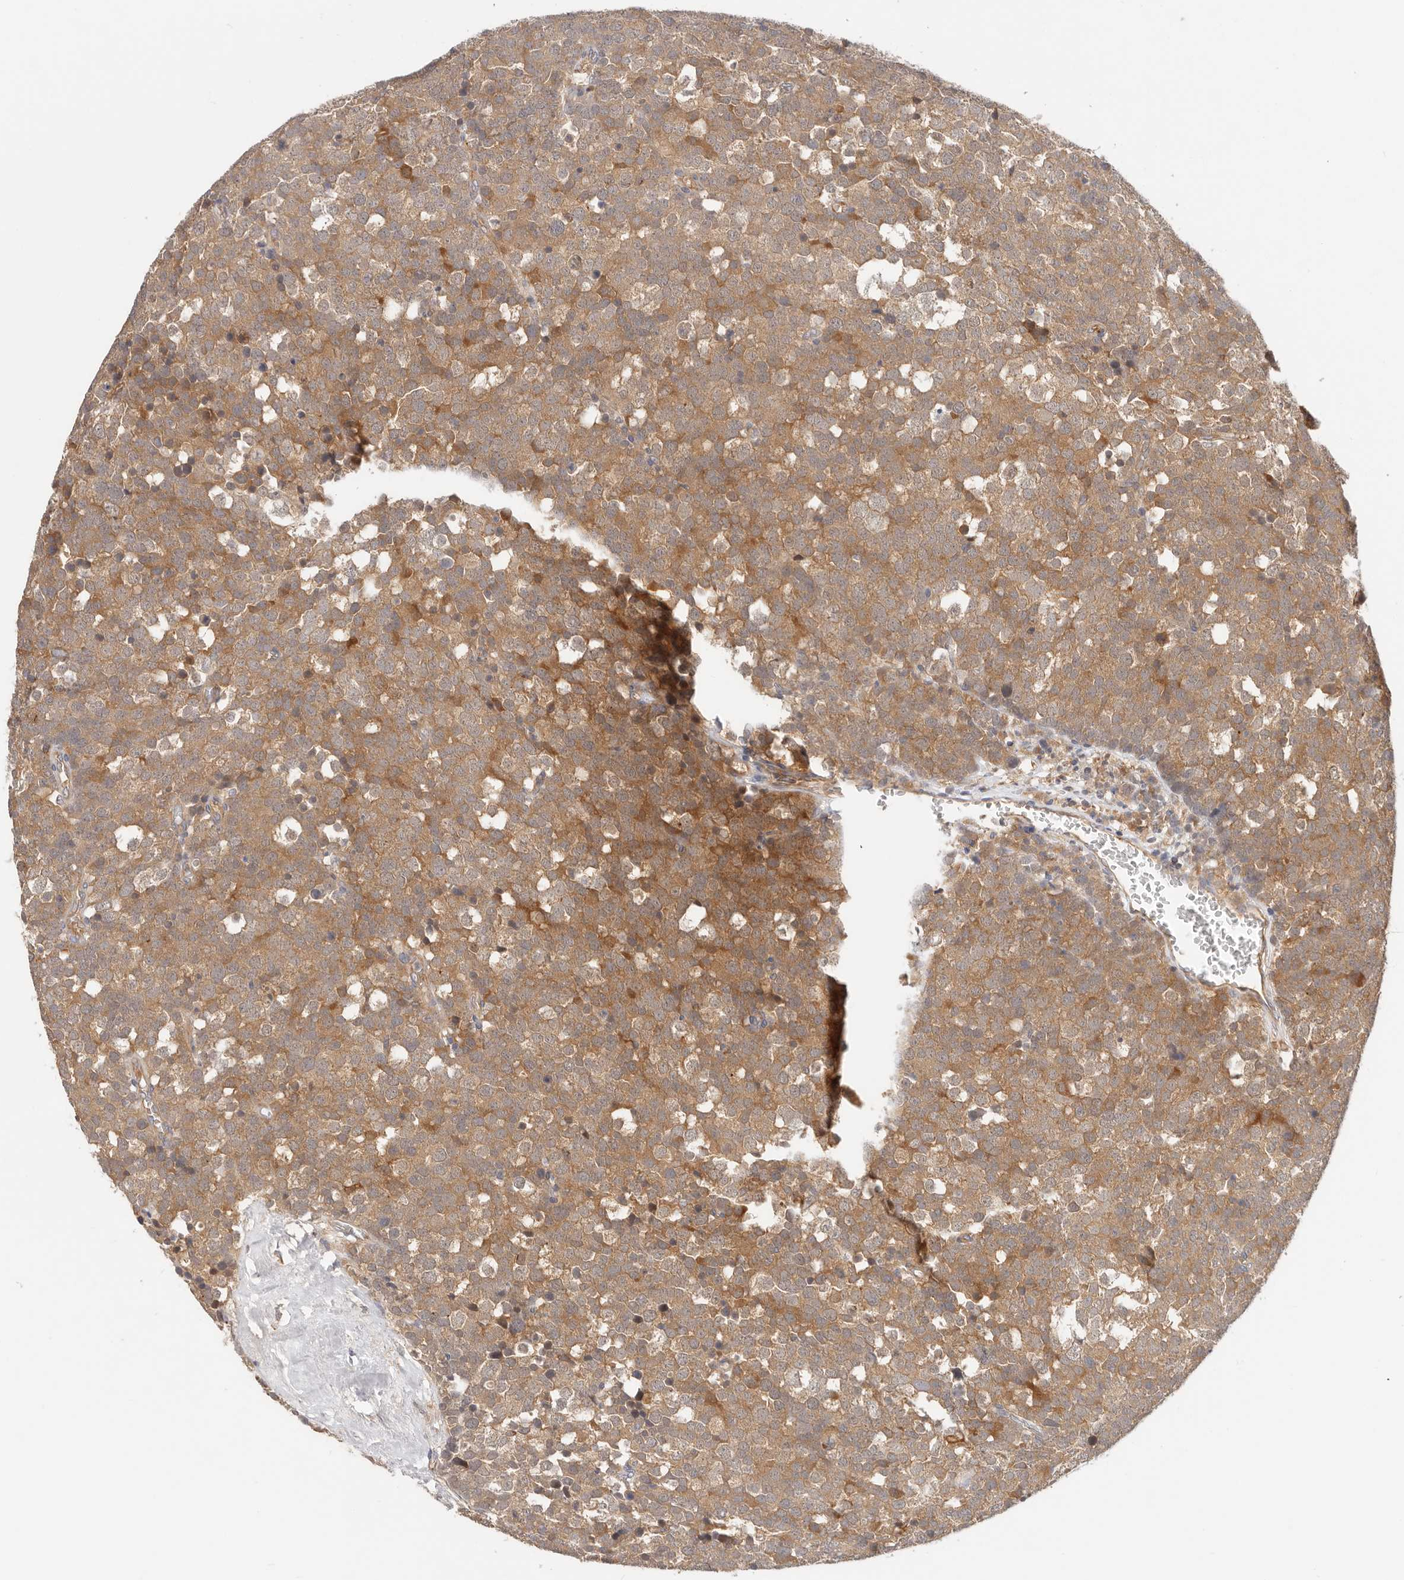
{"staining": {"intensity": "moderate", "quantity": ">75%", "location": "cytoplasmic/membranous"}, "tissue": "testis cancer", "cell_type": "Tumor cells", "image_type": "cancer", "snomed": [{"axis": "morphology", "description": "Seminoma, NOS"}, {"axis": "topography", "description": "Testis"}], "caption": "Brown immunohistochemical staining in human testis cancer shows moderate cytoplasmic/membranous expression in approximately >75% of tumor cells.", "gene": "DTNBP1", "patient": {"sex": "male", "age": 71}}